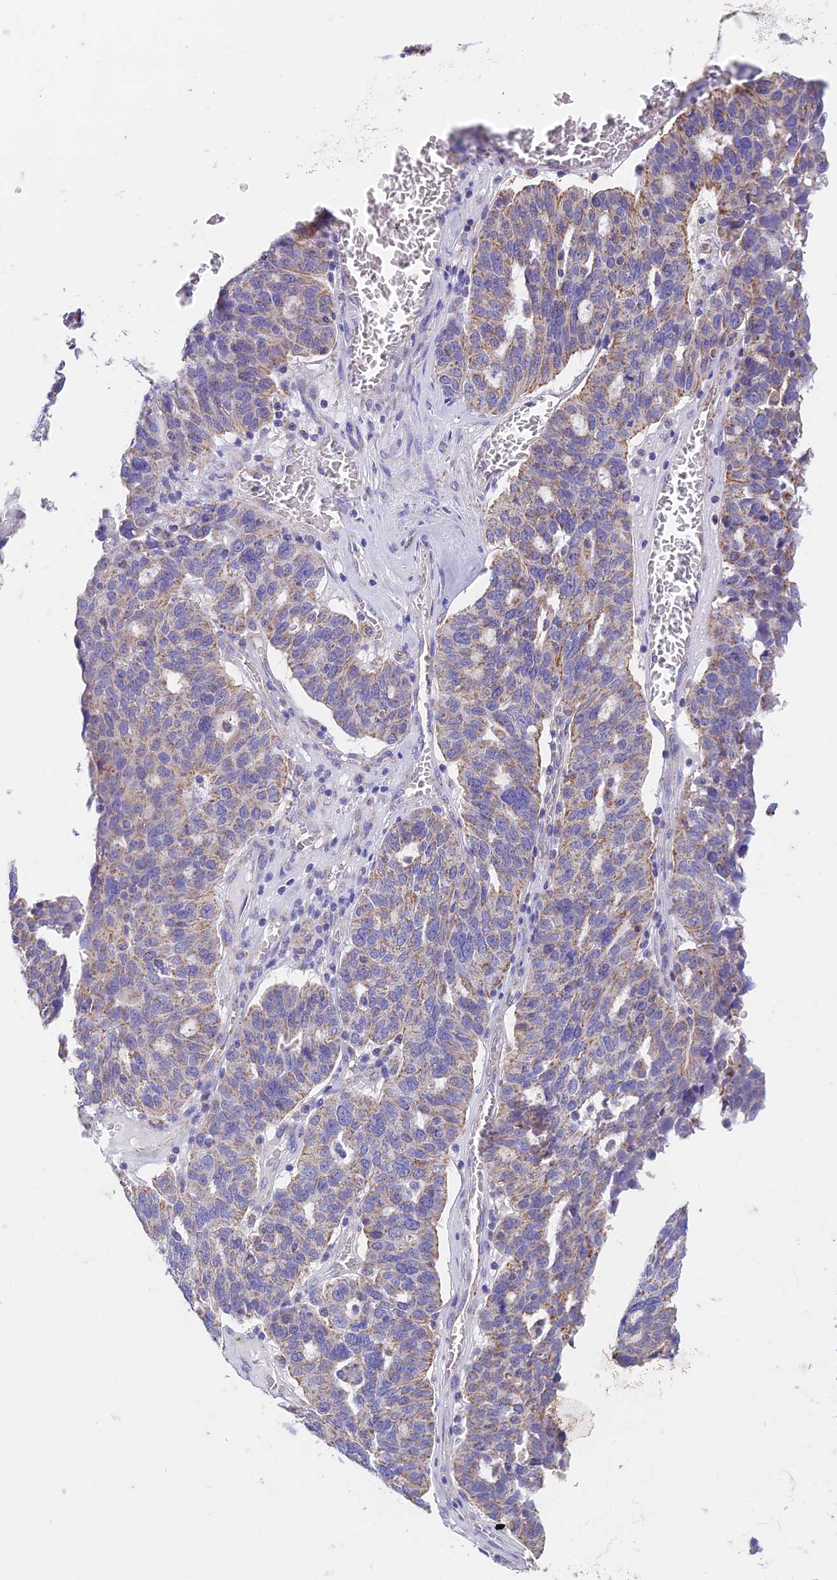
{"staining": {"intensity": "weak", "quantity": "25%-75%", "location": "cytoplasmic/membranous"}, "tissue": "ovarian cancer", "cell_type": "Tumor cells", "image_type": "cancer", "snomed": [{"axis": "morphology", "description": "Cystadenocarcinoma, serous, NOS"}, {"axis": "topography", "description": "Ovary"}], "caption": "Immunohistochemical staining of serous cystadenocarcinoma (ovarian) shows low levels of weak cytoplasmic/membranous expression in approximately 25%-75% of tumor cells.", "gene": "ZNF181", "patient": {"sex": "female", "age": 59}}